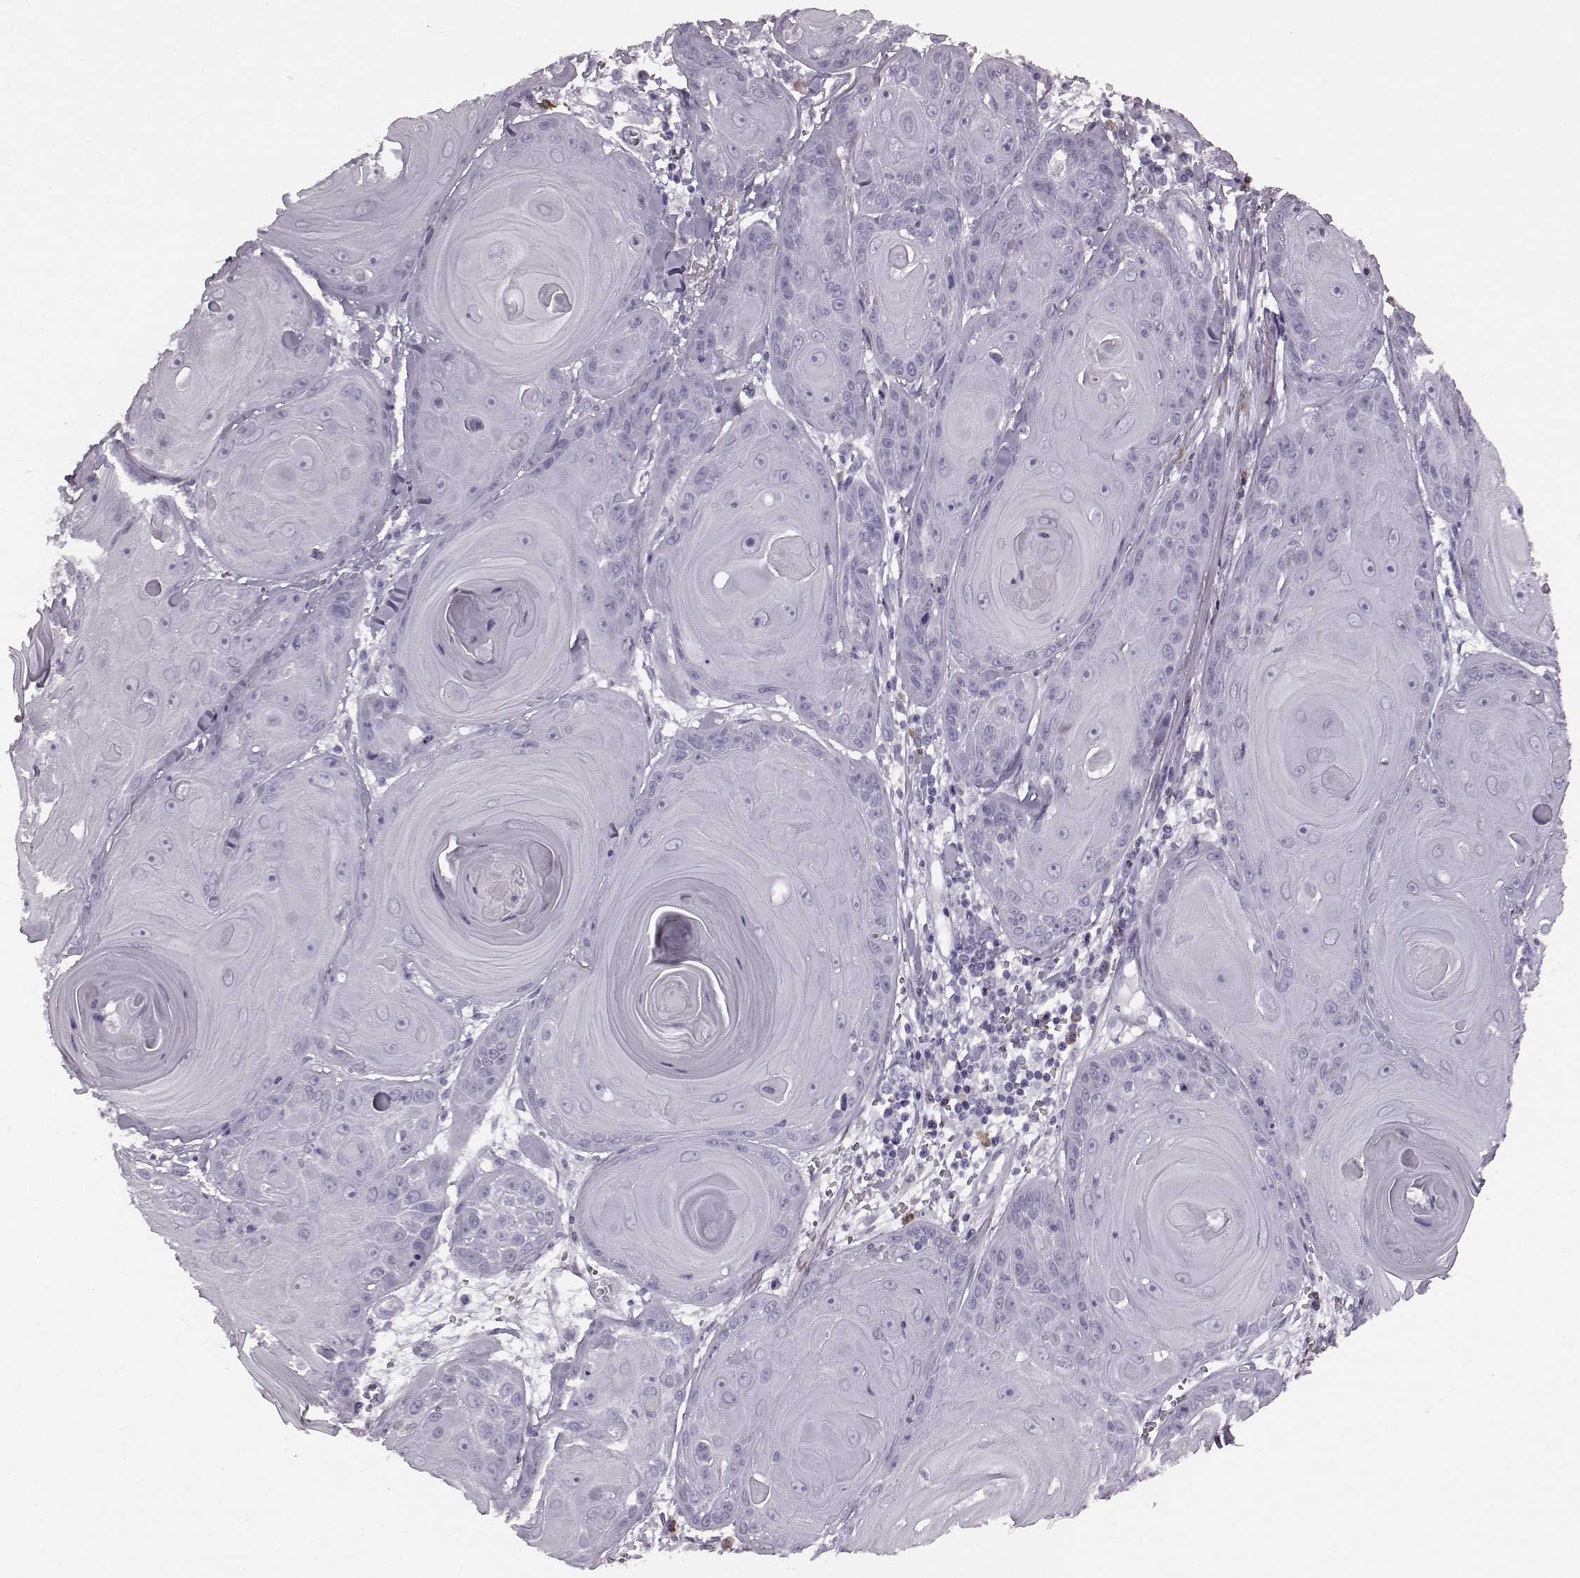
{"staining": {"intensity": "negative", "quantity": "none", "location": "none"}, "tissue": "skin cancer", "cell_type": "Tumor cells", "image_type": "cancer", "snomed": [{"axis": "morphology", "description": "Squamous cell carcinoma, NOS"}, {"axis": "topography", "description": "Skin"}, {"axis": "topography", "description": "Vulva"}], "caption": "Image shows no protein positivity in tumor cells of skin squamous cell carcinoma tissue.", "gene": "JSRP1", "patient": {"sex": "female", "age": 85}}